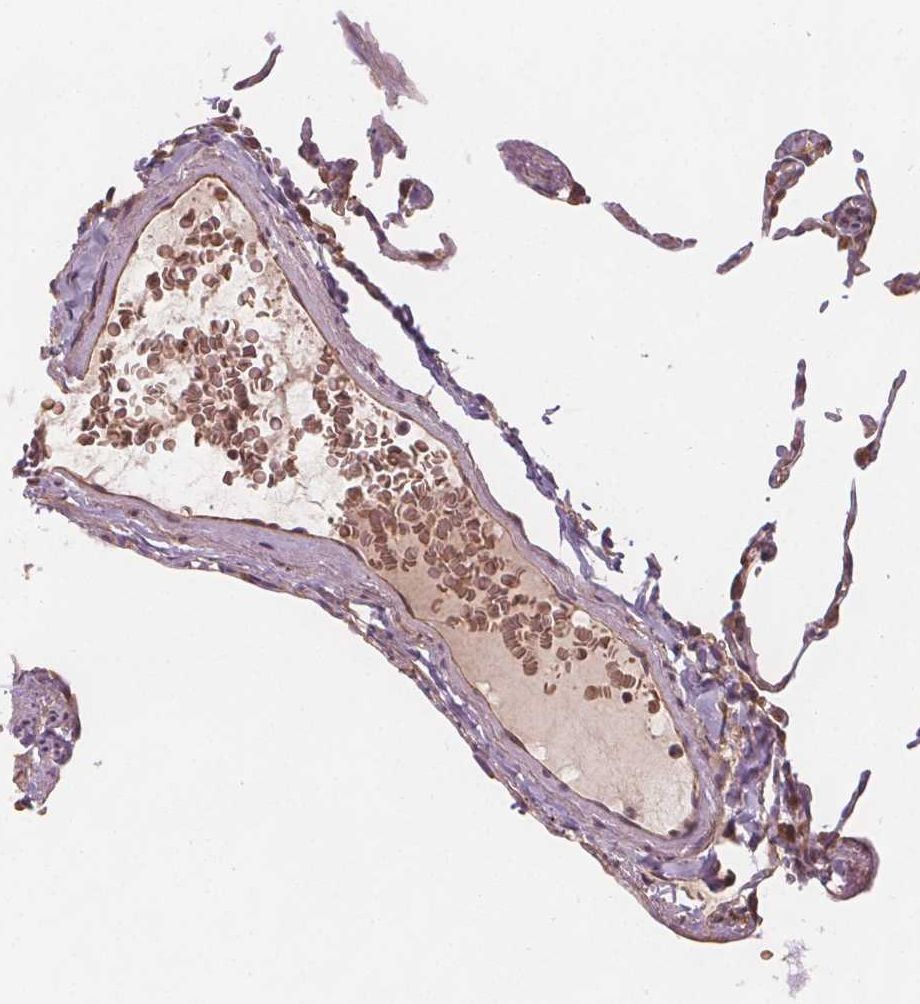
{"staining": {"intensity": "weak", "quantity": "<25%", "location": "cytoplasmic/membranous"}, "tissue": "lung", "cell_type": "Alveolar cells", "image_type": "normal", "snomed": [{"axis": "morphology", "description": "Normal tissue, NOS"}, {"axis": "topography", "description": "Lung"}], "caption": "This is a photomicrograph of immunohistochemistry staining of normal lung, which shows no staining in alveolar cells.", "gene": "EIF3D", "patient": {"sex": "female", "age": 57}}